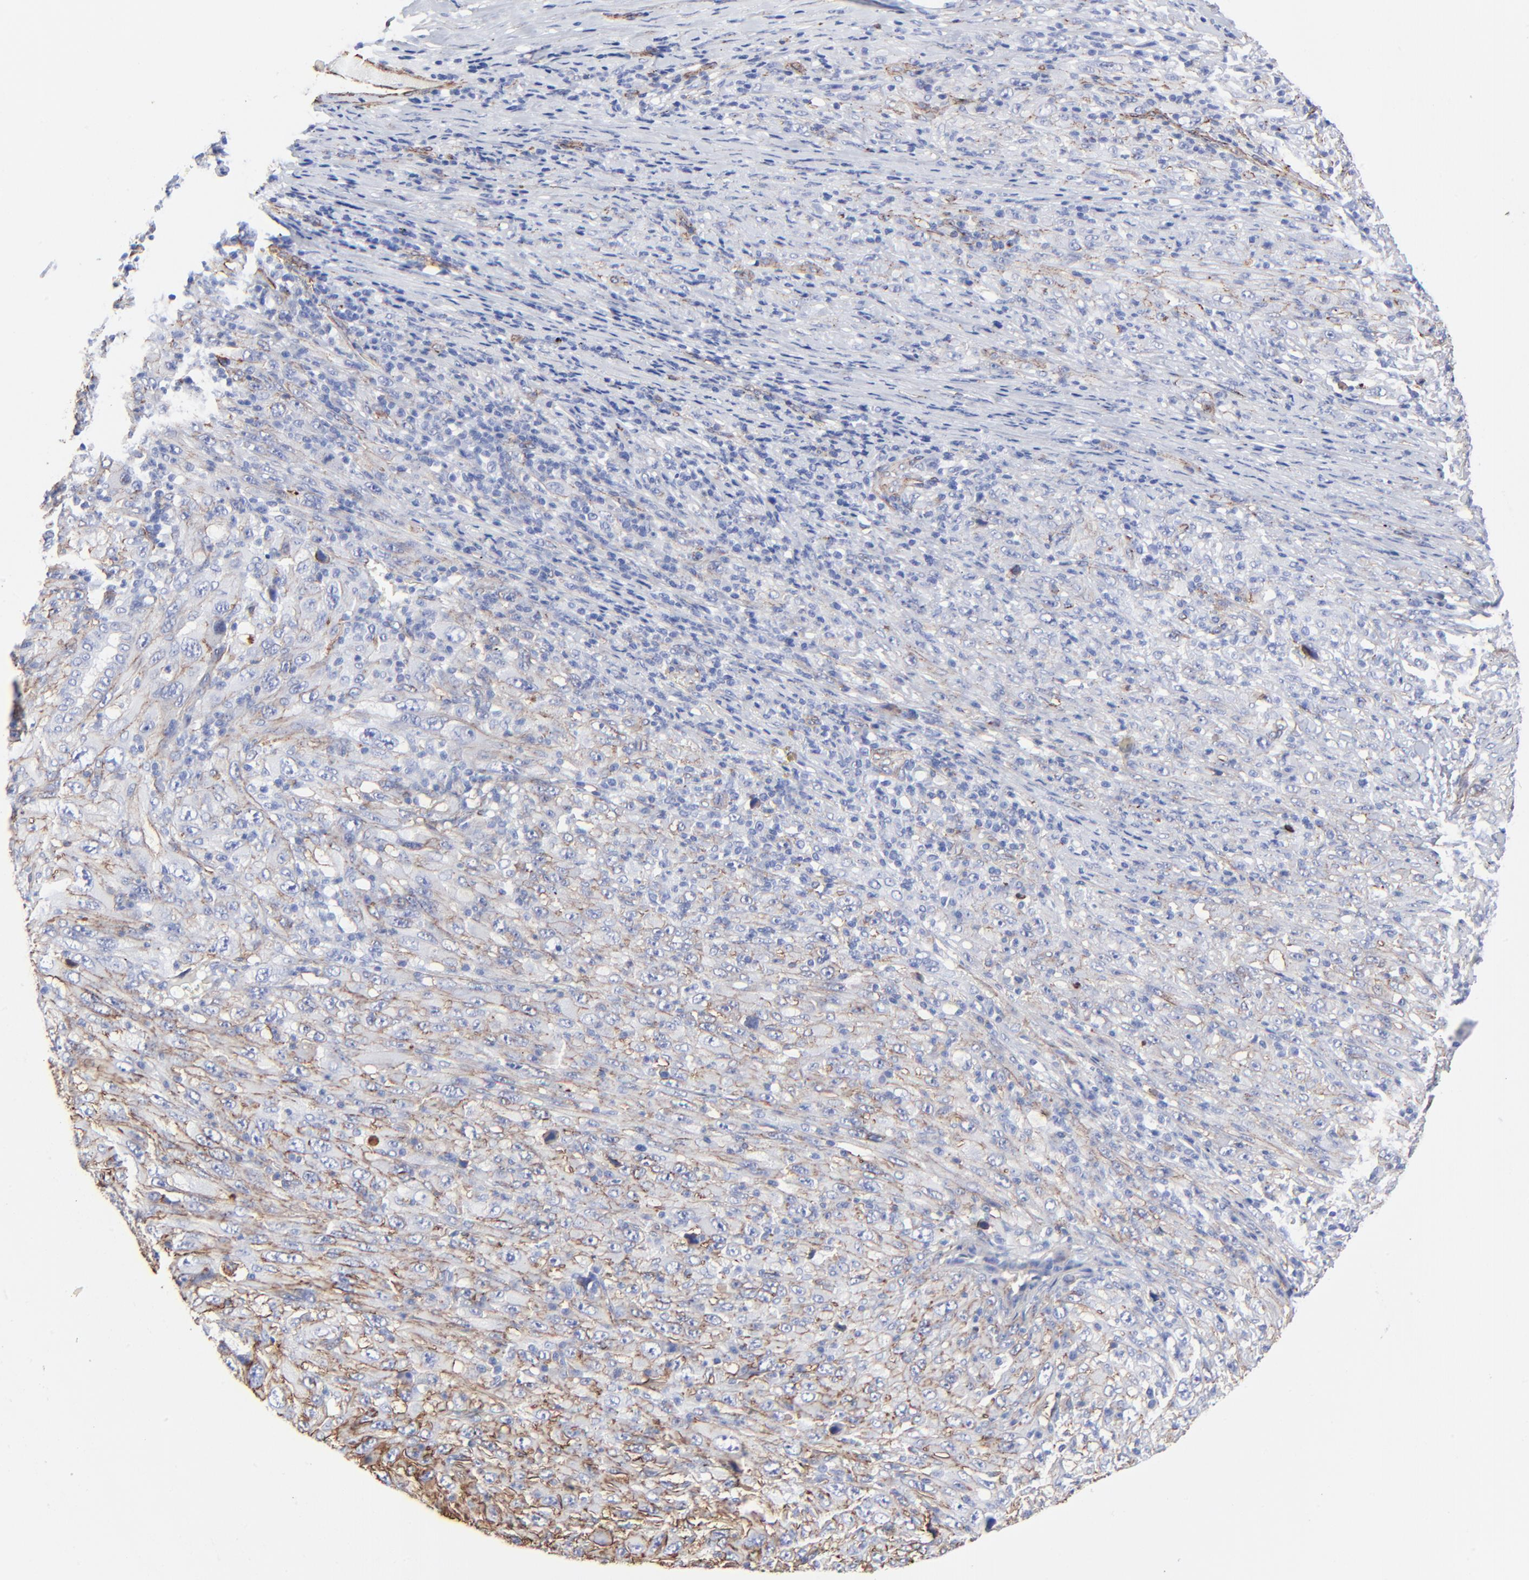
{"staining": {"intensity": "moderate", "quantity": ">75%", "location": "cytoplasmic/membranous"}, "tissue": "melanoma", "cell_type": "Tumor cells", "image_type": "cancer", "snomed": [{"axis": "morphology", "description": "Malignant melanoma, Metastatic site"}, {"axis": "topography", "description": "Skin"}], "caption": "Immunohistochemical staining of melanoma shows medium levels of moderate cytoplasmic/membranous expression in approximately >75% of tumor cells. (Brightfield microscopy of DAB IHC at high magnification).", "gene": "CAV1", "patient": {"sex": "female", "age": 56}}